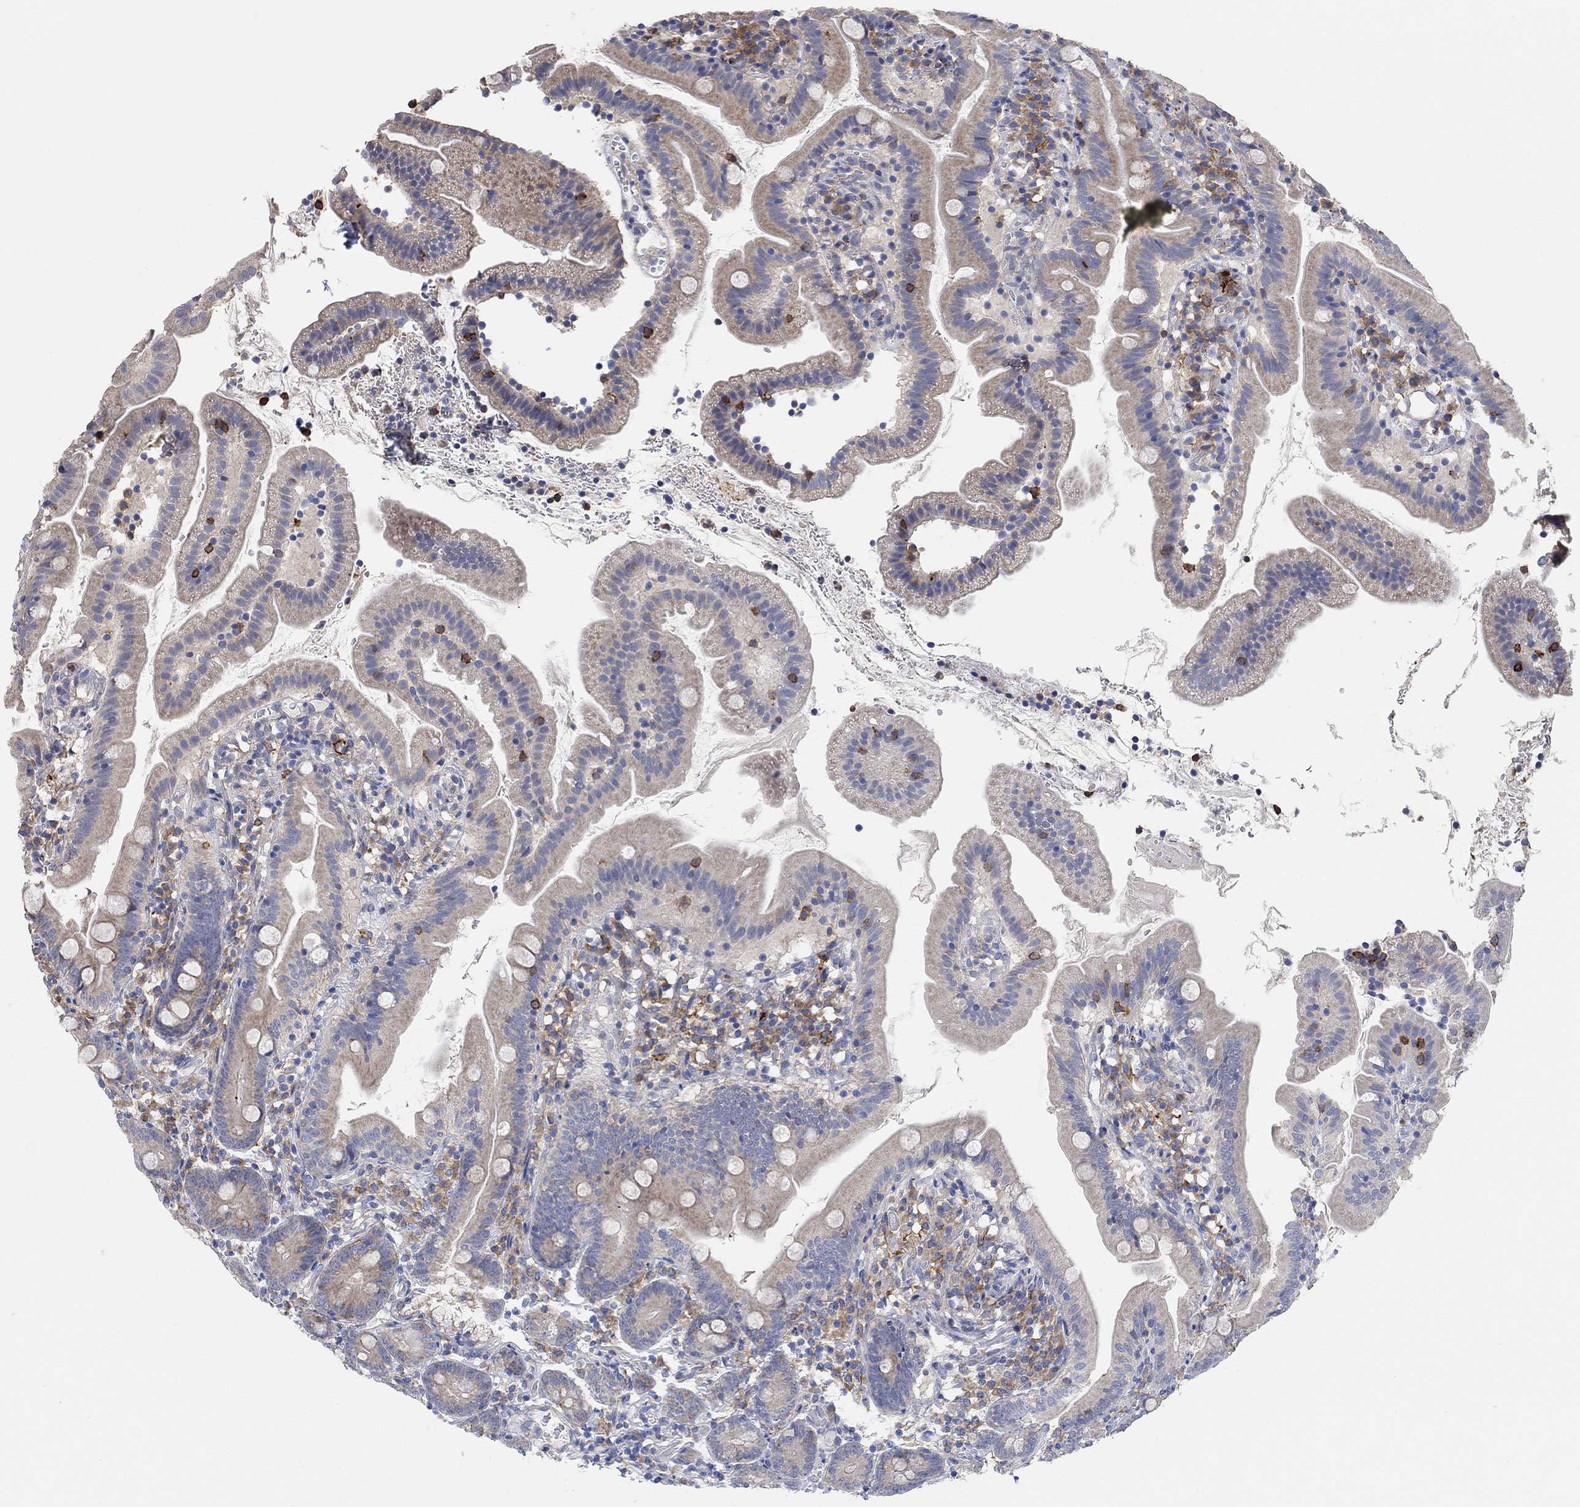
{"staining": {"intensity": "negative", "quantity": "none", "location": "none"}, "tissue": "duodenum", "cell_type": "Glandular cells", "image_type": "normal", "snomed": [{"axis": "morphology", "description": "Normal tissue, NOS"}, {"axis": "topography", "description": "Duodenum"}], "caption": "IHC photomicrograph of unremarkable human duodenum stained for a protein (brown), which reveals no staining in glandular cells.", "gene": "SYT16", "patient": {"sex": "female", "age": 67}}